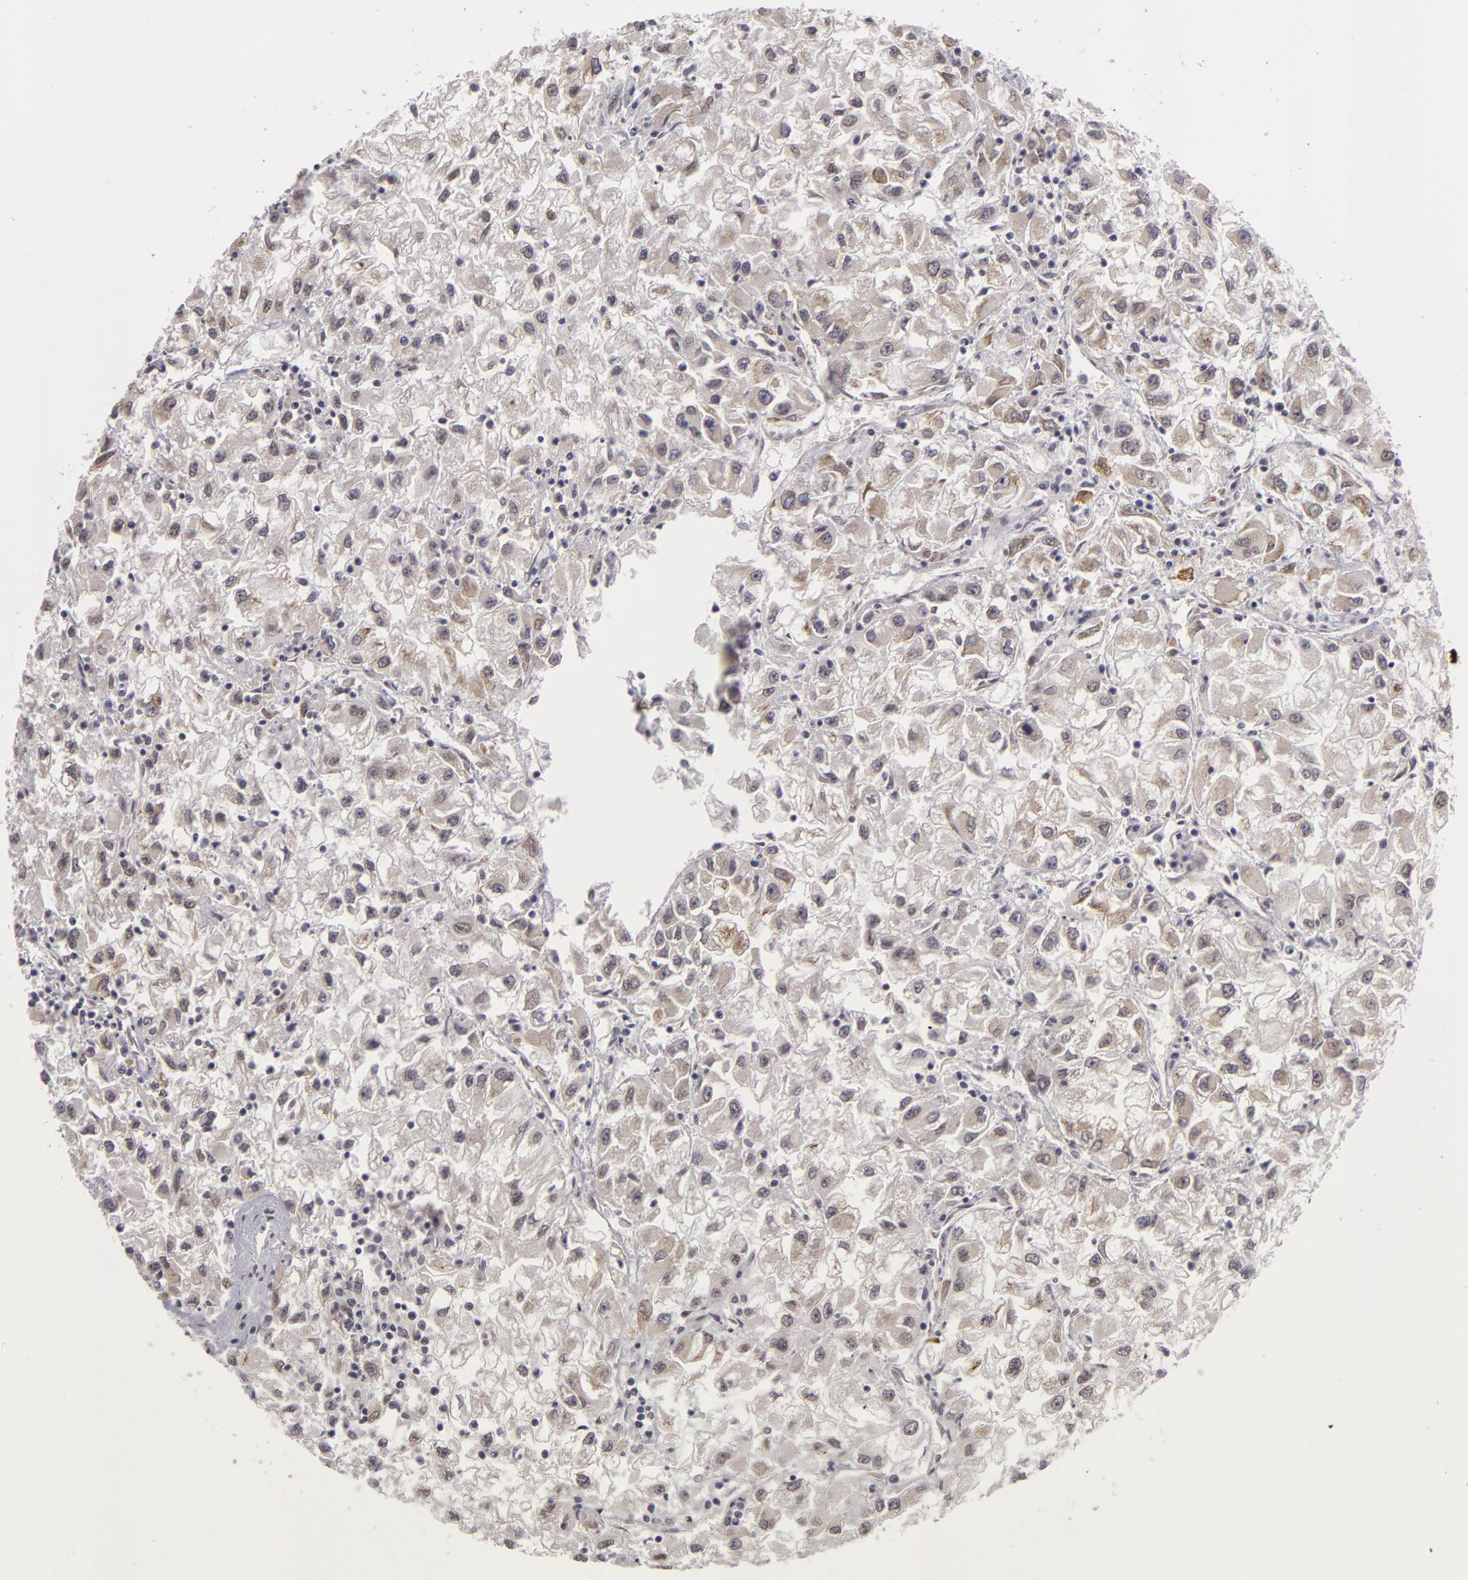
{"staining": {"intensity": "weak", "quantity": "<25%", "location": "cytoplasmic/membranous,nuclear"}, "tissue": "renal cancer", "cell_type": "Tumor cells", "image_type": "cancer", "snomed": [{"axis": "morphology", "description": "Adenocarcinoma, NOS"}, {"axis": "topography", "description": "Kidney"}], "caption": "Tumor cells are negative for protein expression in human renal cancer (adenocarcinoma).", "gene": "ZNF133", "patient": {"sex": "male", "age": 59}}